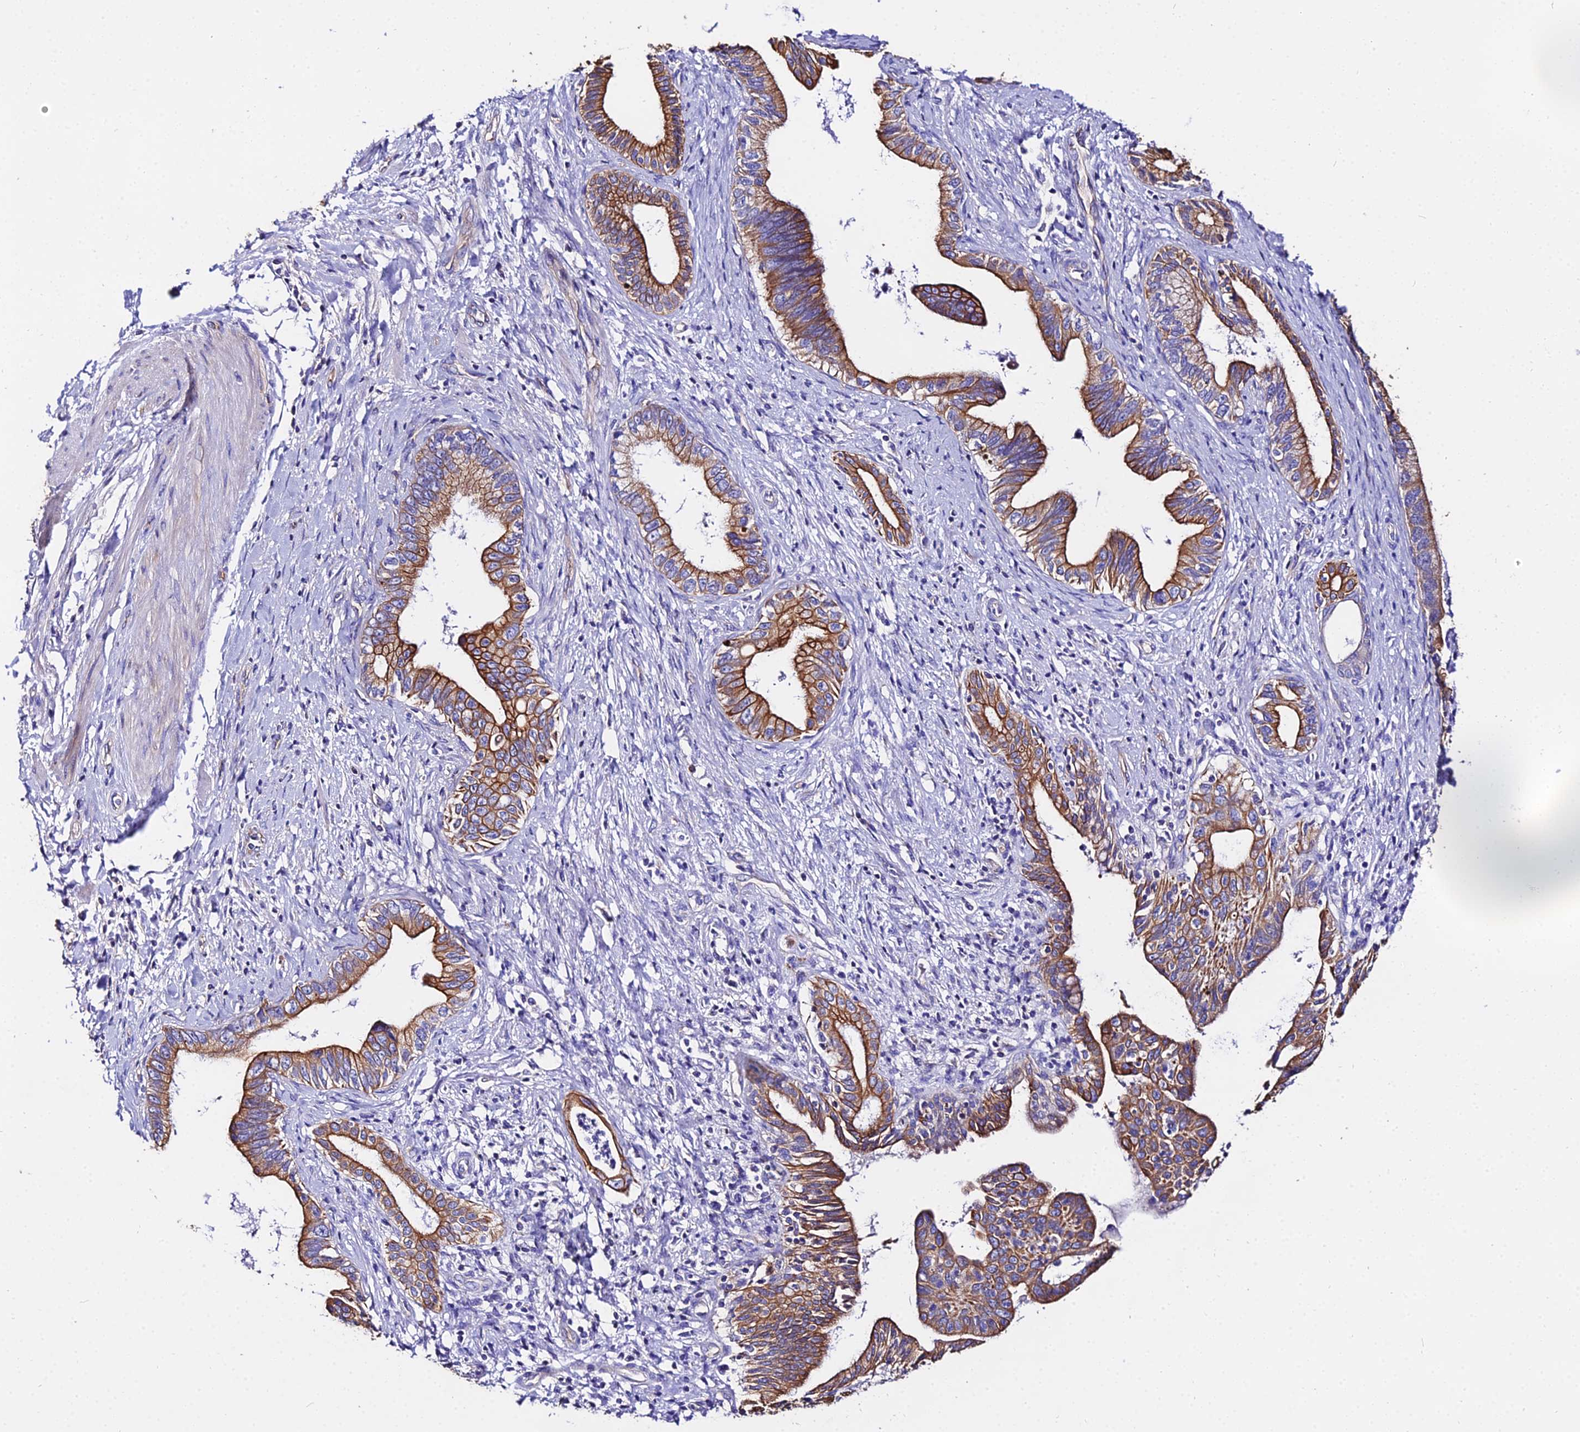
{"staining": {"intensity": "moderate", "quantity": ">75%", "location": "cytoplasmic/membranous"}, "tissue": "pancreatic cancer", "cell_type": "Tumor cells", "image_type": "cancer", "snomed": [{"axis": "morphology", "description": "Adenocarcinoma, NOS"}, {"axis": "topography", "description": "Pancreas"}], "caption": "Immunohistochemistry image of pancreatic adenocarcinoma stained for a protein (brown), which exhibits medium levels of moderate cytoplasmic/membranous positivity in approximately >75% of tumor cells.", "gene": "DAW1", "patient": {"sex": "female", "age": 55}}